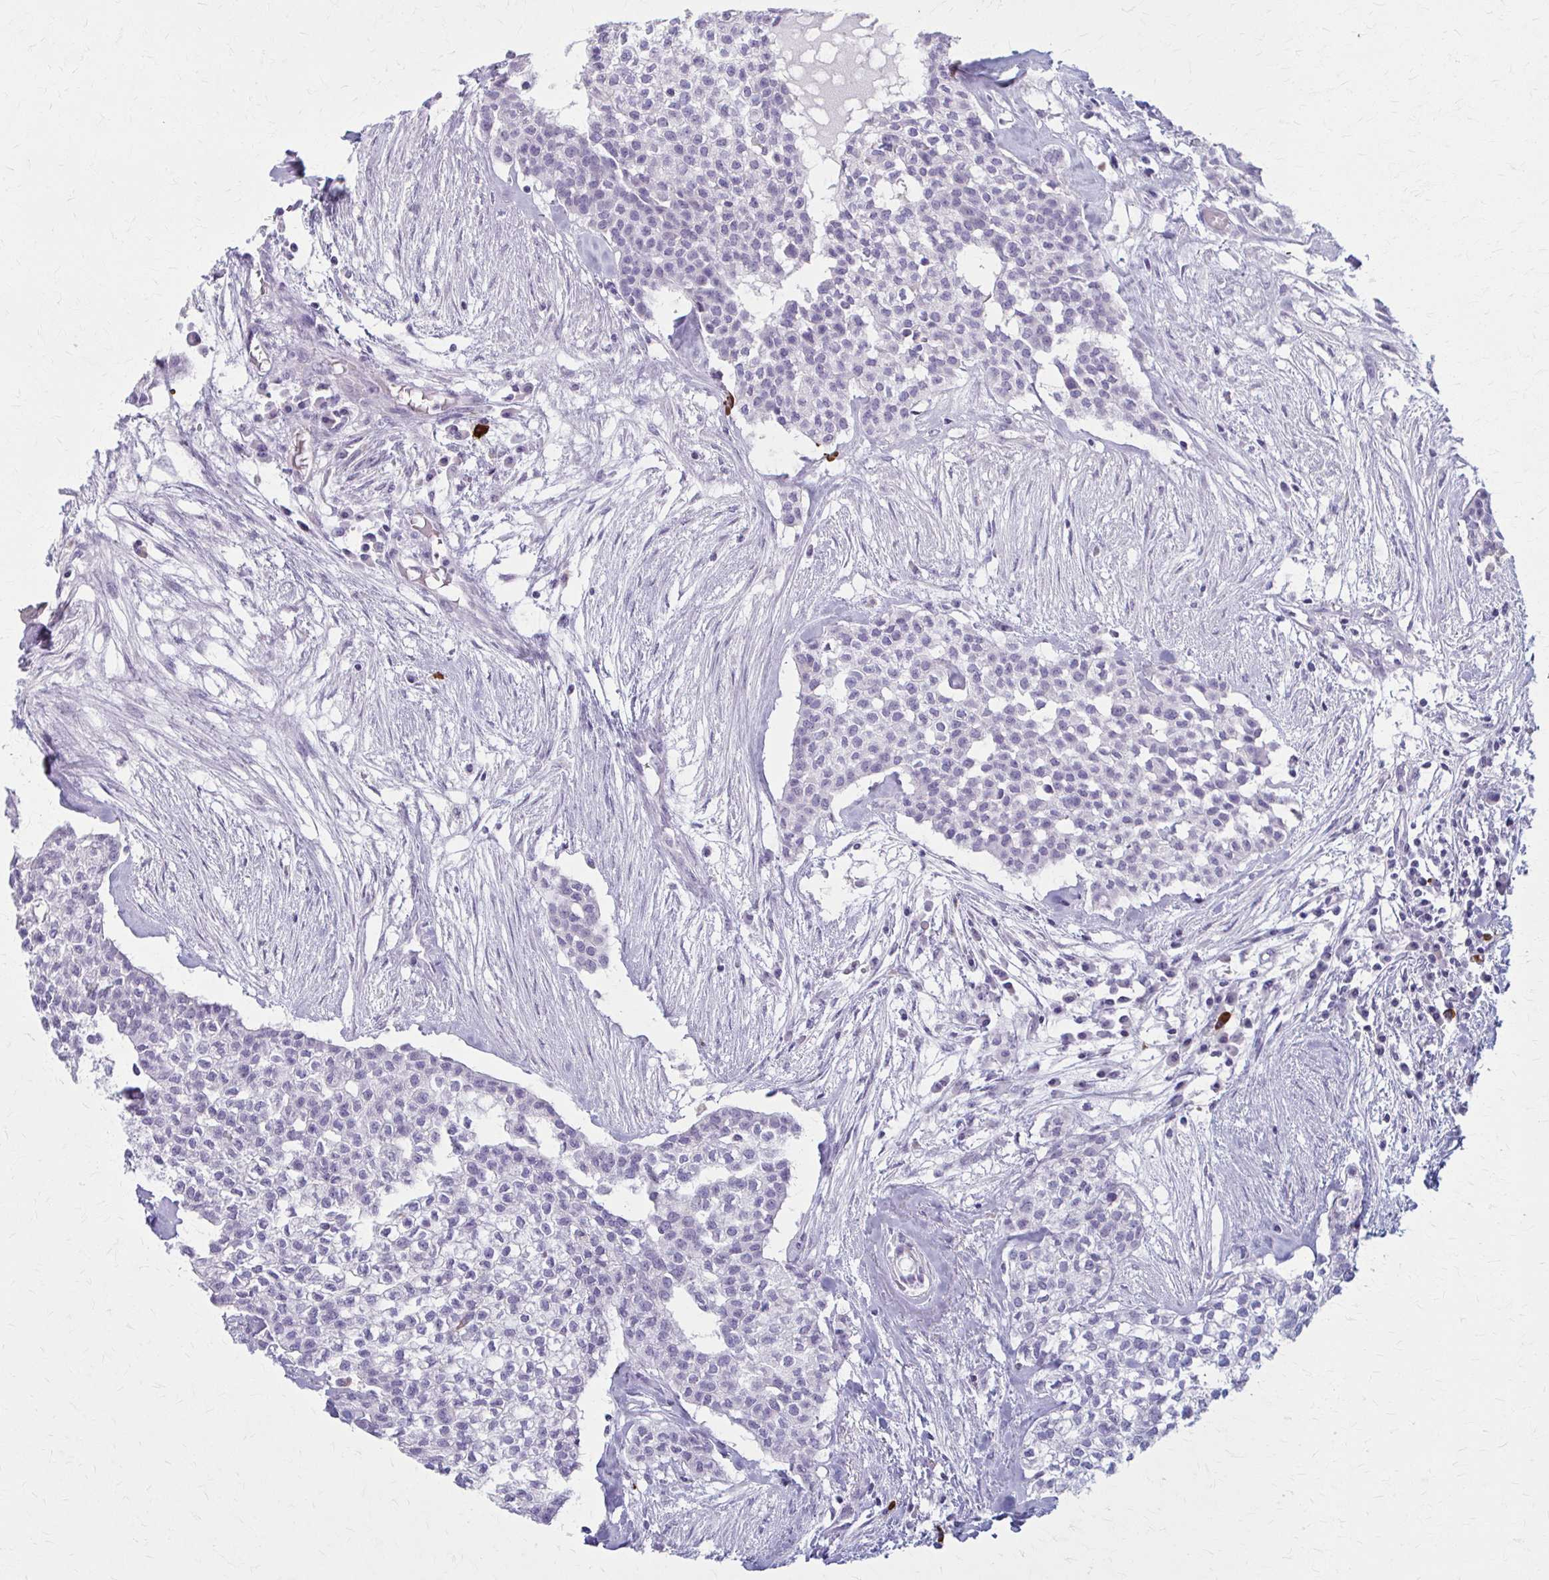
{"staining": {"intensity": "negative", "quantity": "none", "location": "none"}, "tissue": "head and neck cancer", "cell_type": "Tumor cells", "image_type": "cancer", "snomed": [{"axis": "morphology", "description": "Adenocarcinoma, NOS"}, {"axis": "topography", "description": "Head-Neck"}], "caption": "This is an immunohistochemistry (IHC) image of head and neck cancer. There is no expression in tumor cells.", "gene": "LDLRAP1", "patient": {"sex": "male", "age": 81}}